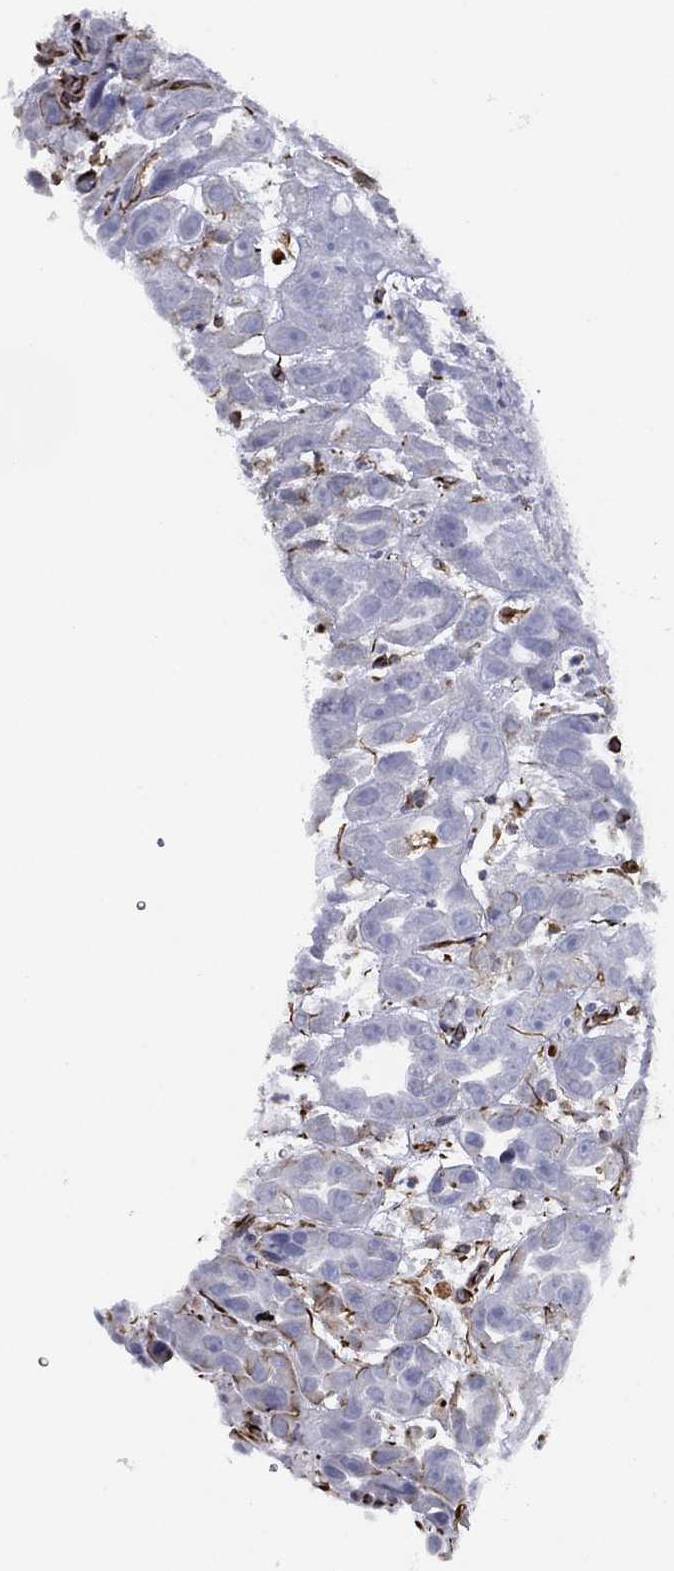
{"staining": {"intensity": "negative", "quantity": "none", "location": "none"}, "tissue": "urothelial cancer", "cell_type": "Tumor cells", "image_type": "cancer", "snomed": [{"axis": "morphology", "description": "Urothelial carcinoma, High grade"}, {"axis": "topography", "description": "Urinary bladder"}], "caption": "A photomicrograph of human urothelial cancer is negative for staining in tumor cells.", "gene": "MAS1", "patient": {"sex": "female", "age": 41}}